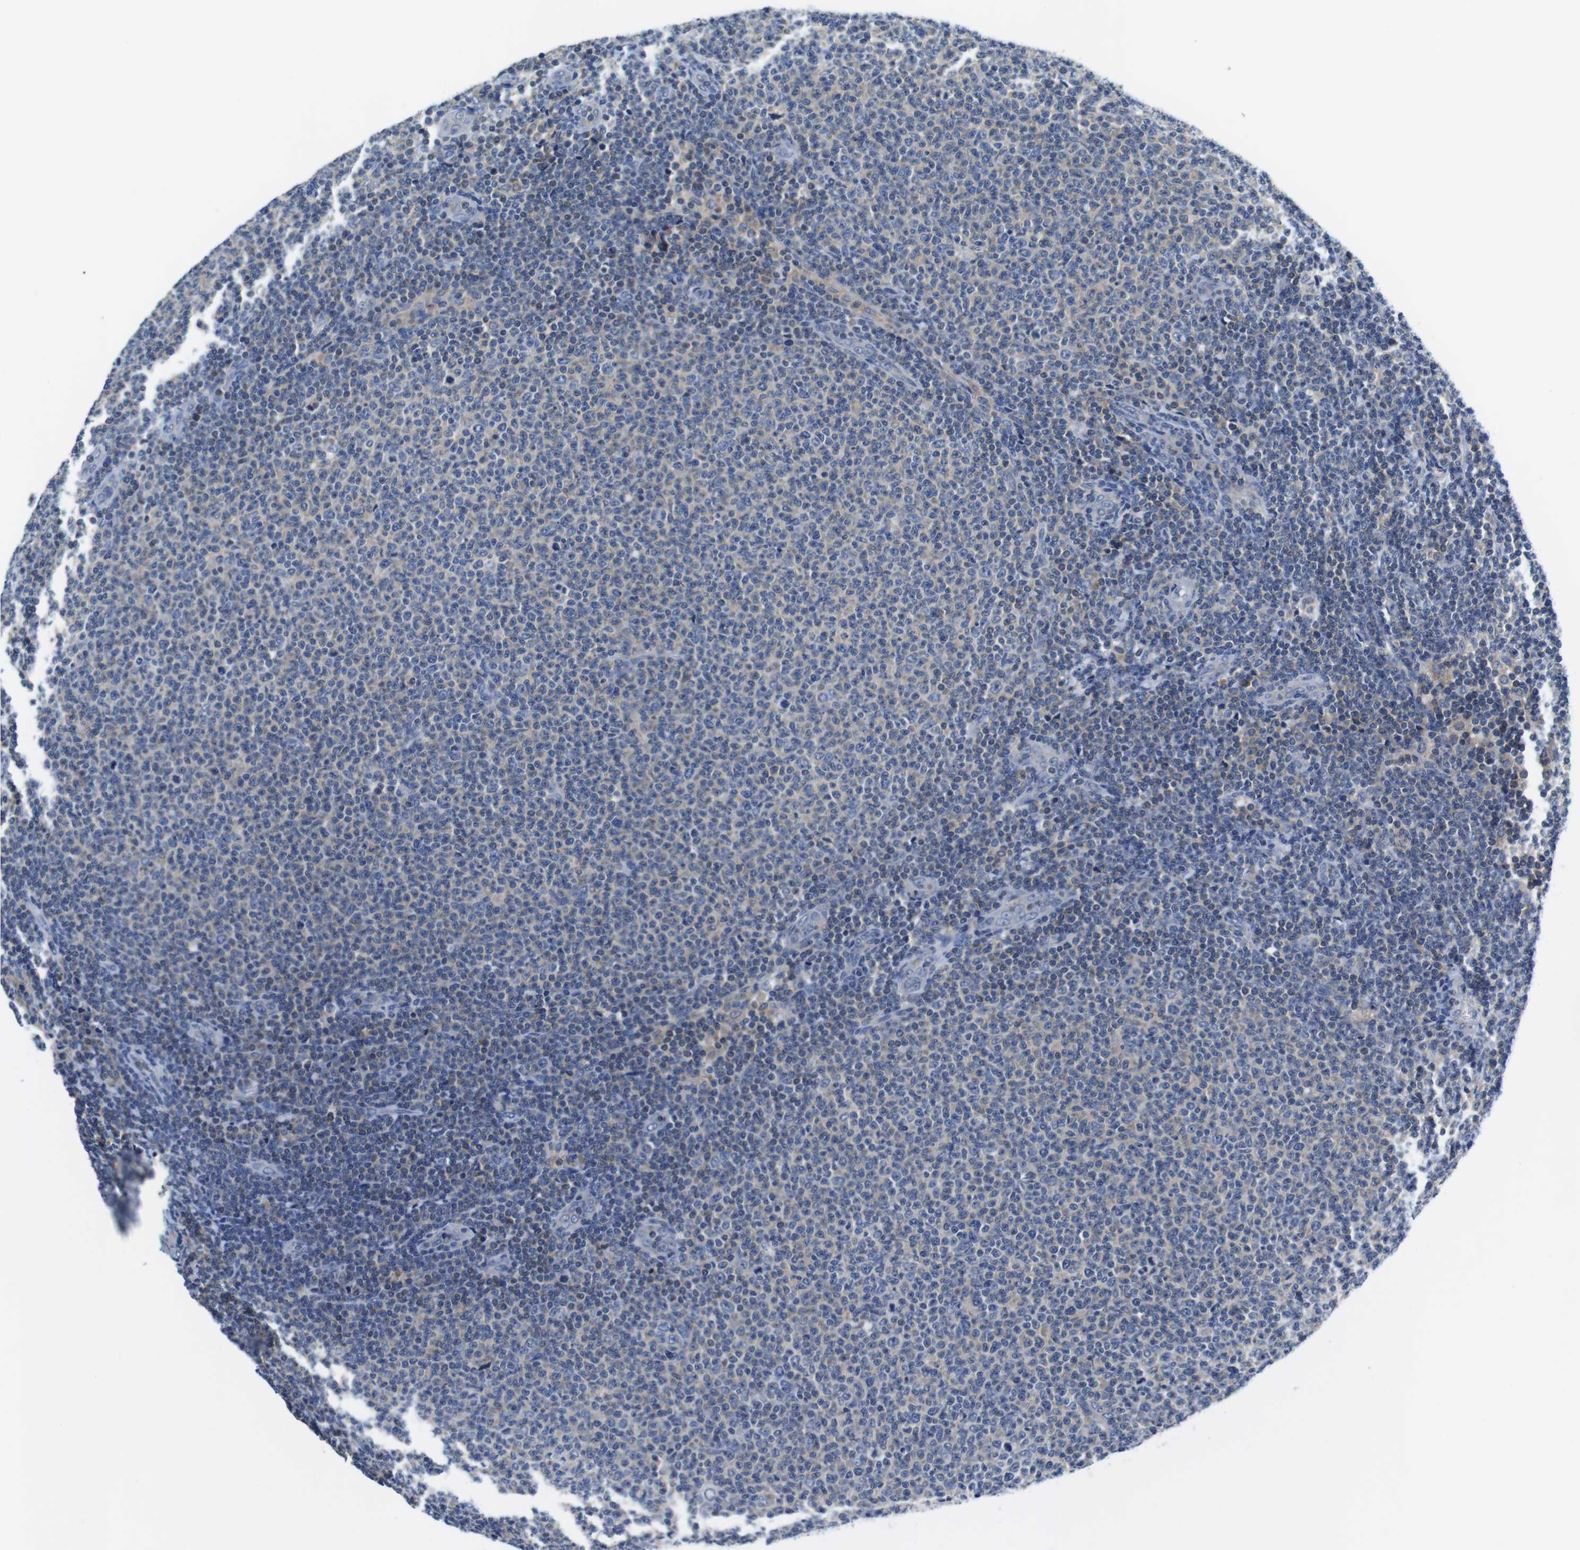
{"staining": {"intensity": "weak", "quantity": "<25%", "location": "cytoplasmic/membranous"}, "tissue": "lymphoma", "cell_type": "Tumor cells", "image_type": "cancer", "snomed": [{"axis": "morphology", "description": "Malignant lymphoma, non-Hodgkin's type, Low grade"}, {"axis": "topography", "description": "Lymph node"}], "caption": "This is an immunohistochemistry photomicrograph of lymphoma. There is no expression in tumor cells.", "gene": "PIK3CD", "patient": {"sex": "male", "age": 66}}